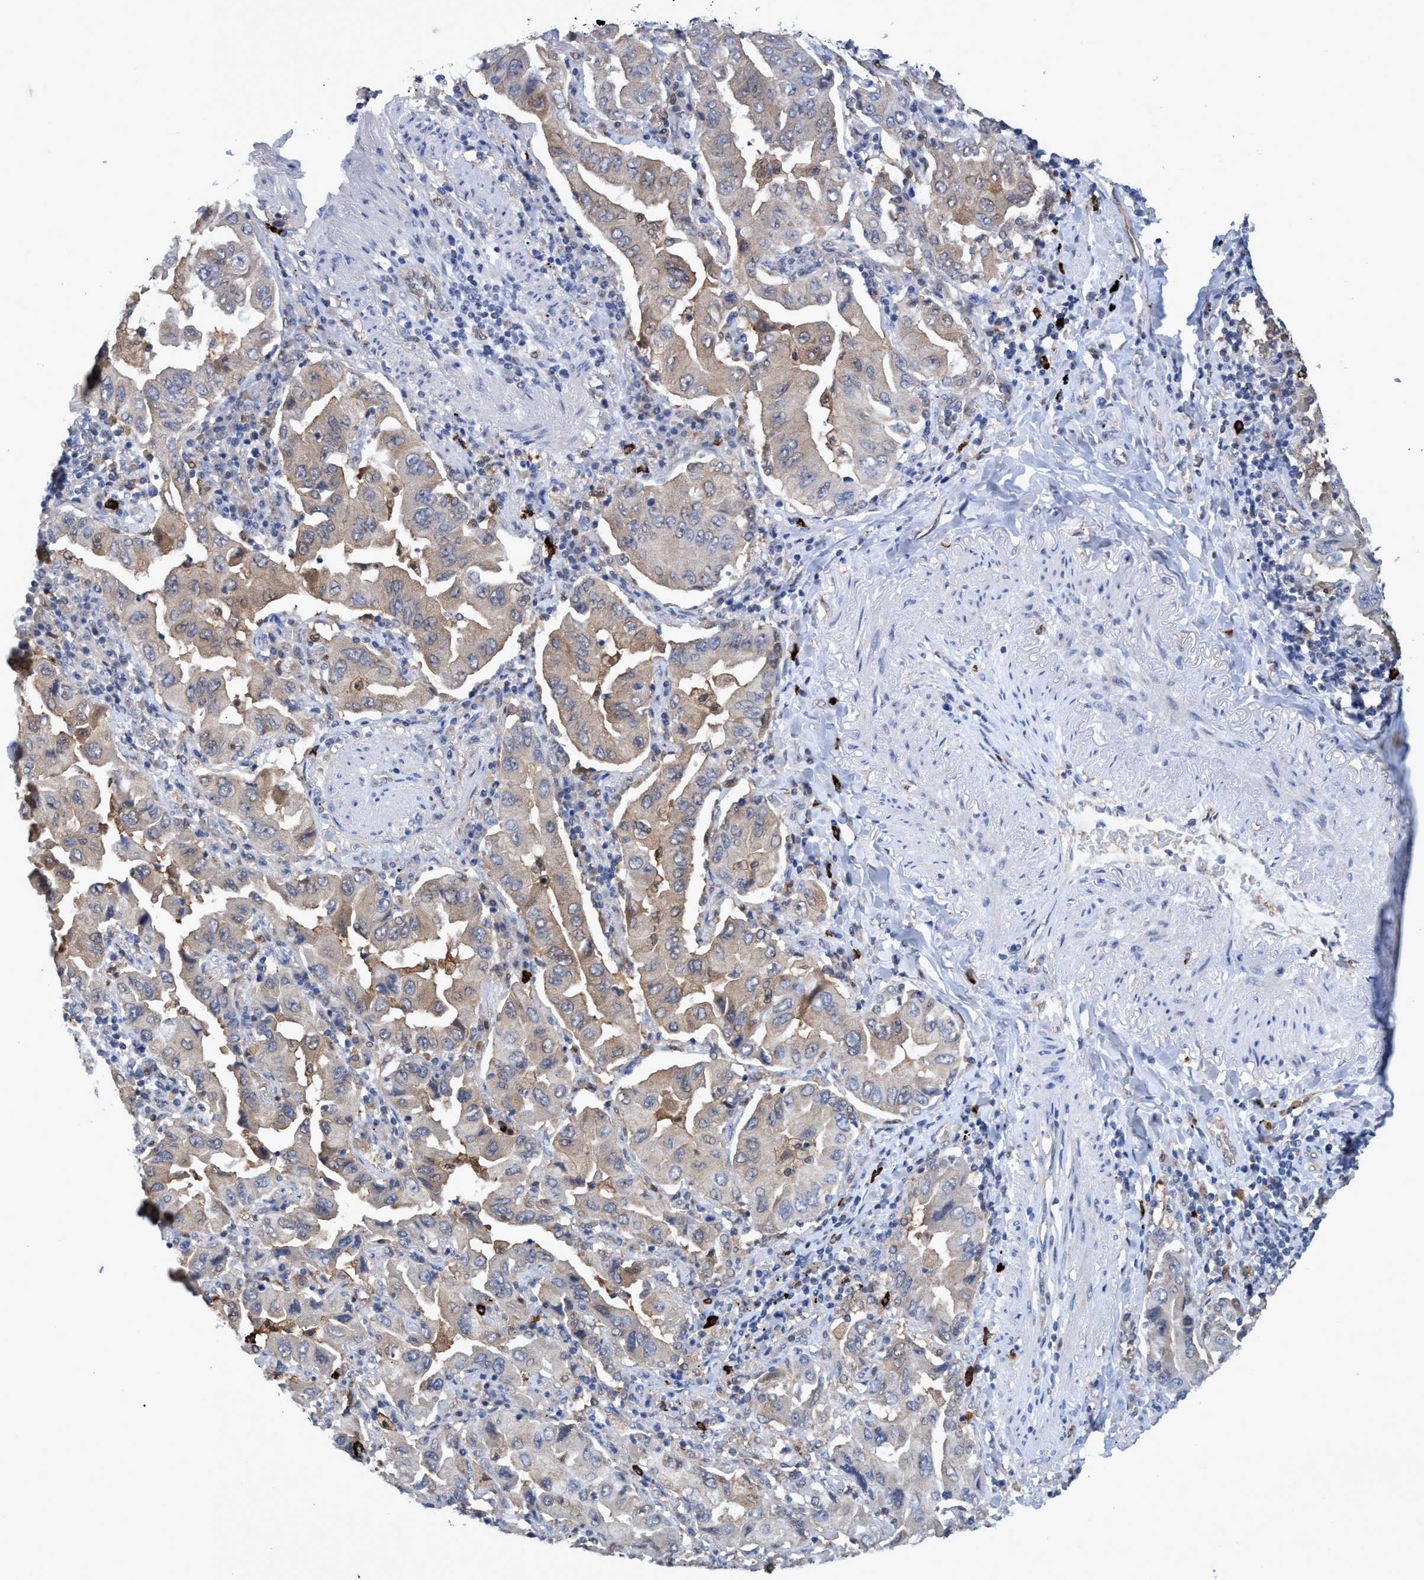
{"staining": {"intensity": "moderate", "quantity": ">75%", "location": "cytoplasmic/membranous"}, "tissue": "lung cancer", "cell_type": "Tumor cells", "image_type": "cancer", "snomed": [{"axis": "morphology", "description": "Adenocarcinoma, NOS"}, {"axis": "topography", "description": "Lung"}], "caption": "Approximately >75% of tumor cells in human lung adenocarcinoma demonstrate moderate cytoplasmic/membranous protein positivity as visualized by brown immunohistochemical staining.", "gene": "PNPO", "patient": {"sex": "female", "age": 65}}